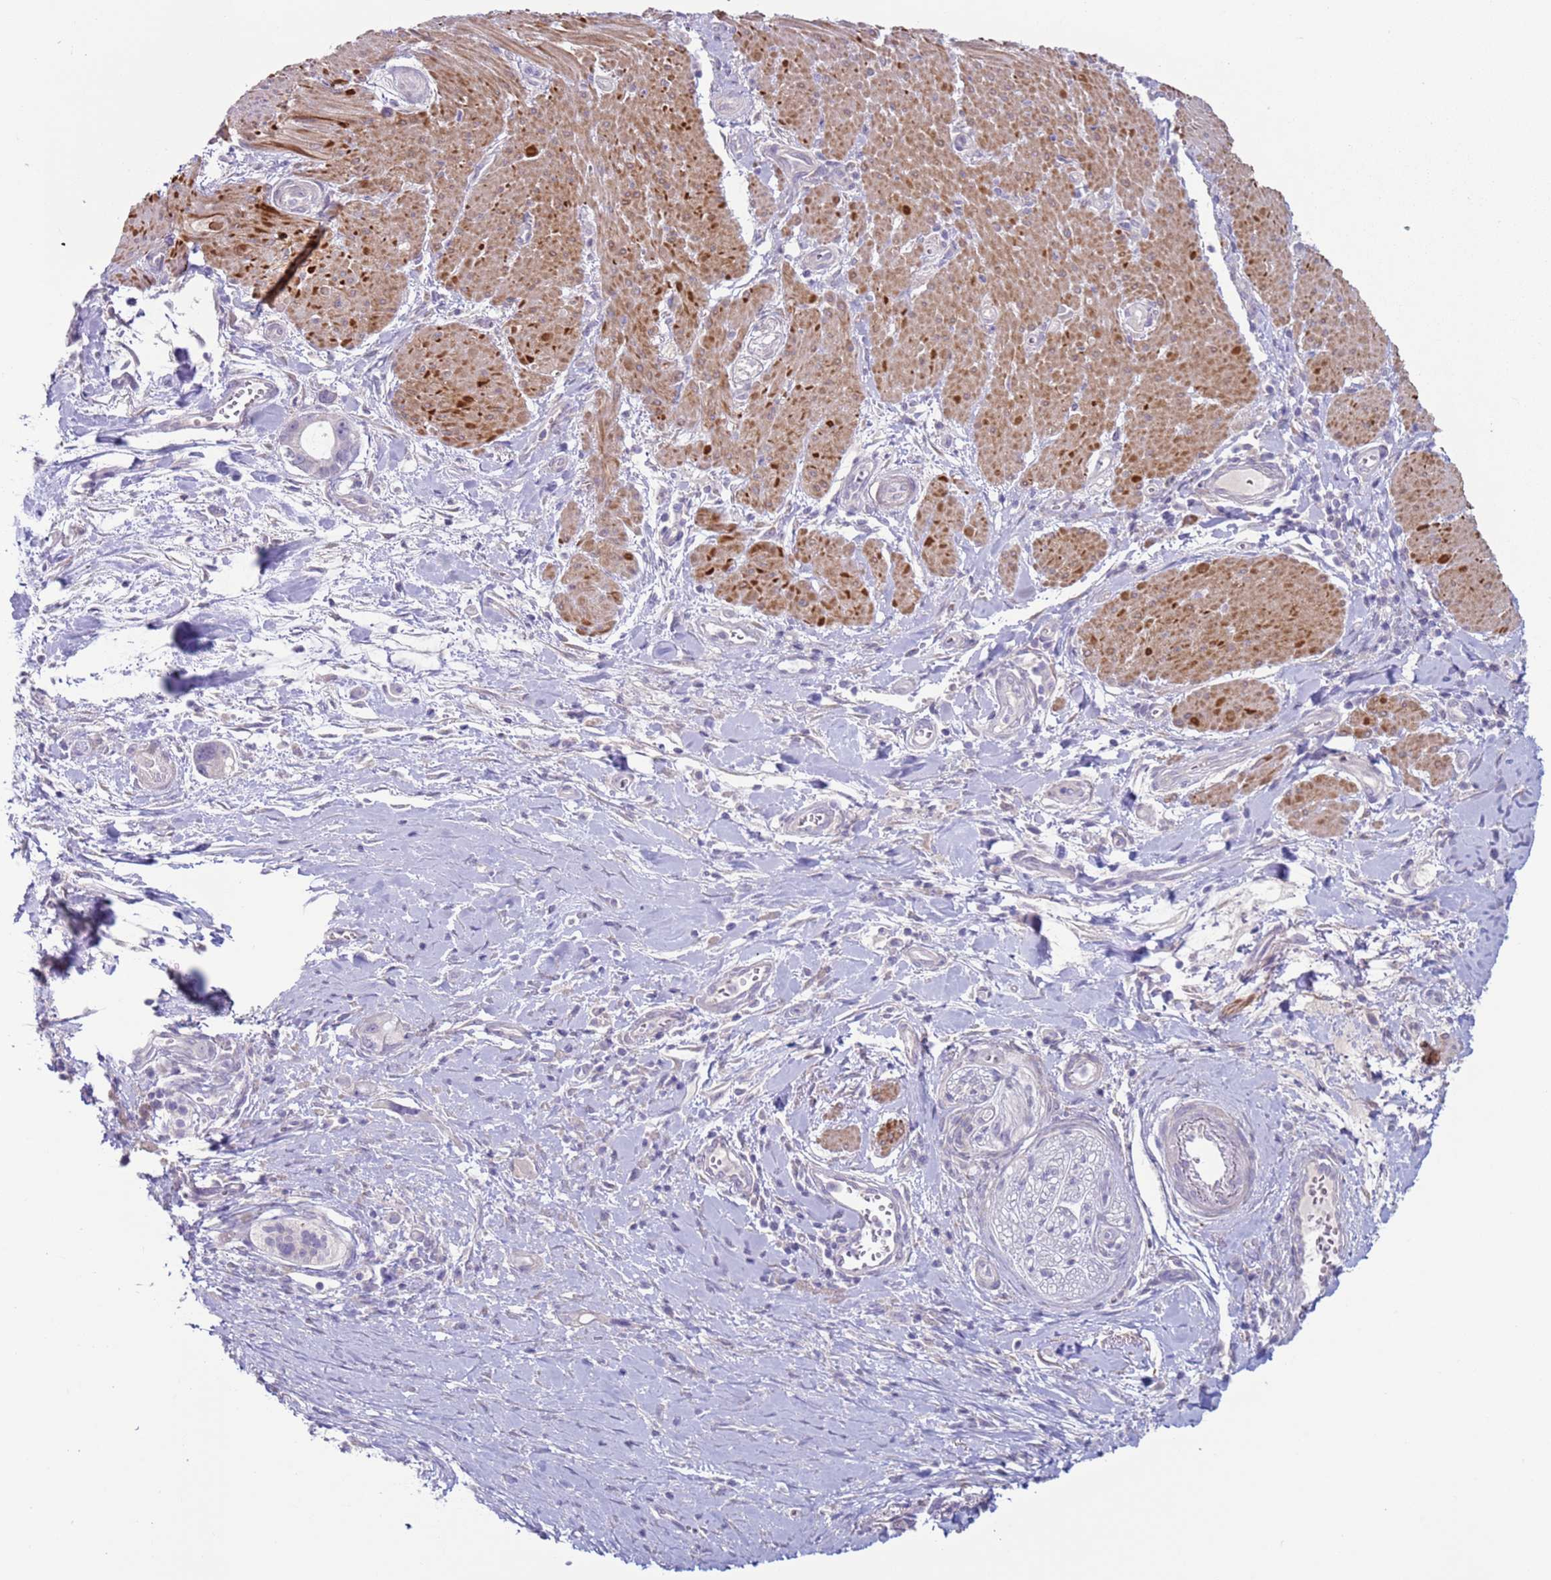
{"staining": {"intensity": "negative", "quantity": "none", "location": "none"}, "tissue": "pancreatic cancer", "cell_type": "Tumor cells", "image_type": "cancer", "snomed": [{"axis": "morphology", "description": "Adenocarcinoma, NOS"}, {"axis": "topography", "description": "Pancreas"}], "caption": "A micrograph of human adenocarcinoma (pancreatic) is negative for staining in tumor cells. (Immunohistochemistry, brightfield microscopy, high magnification).", "gene": "NPAP1", "patient": {"sex": "male", "age": 68}}